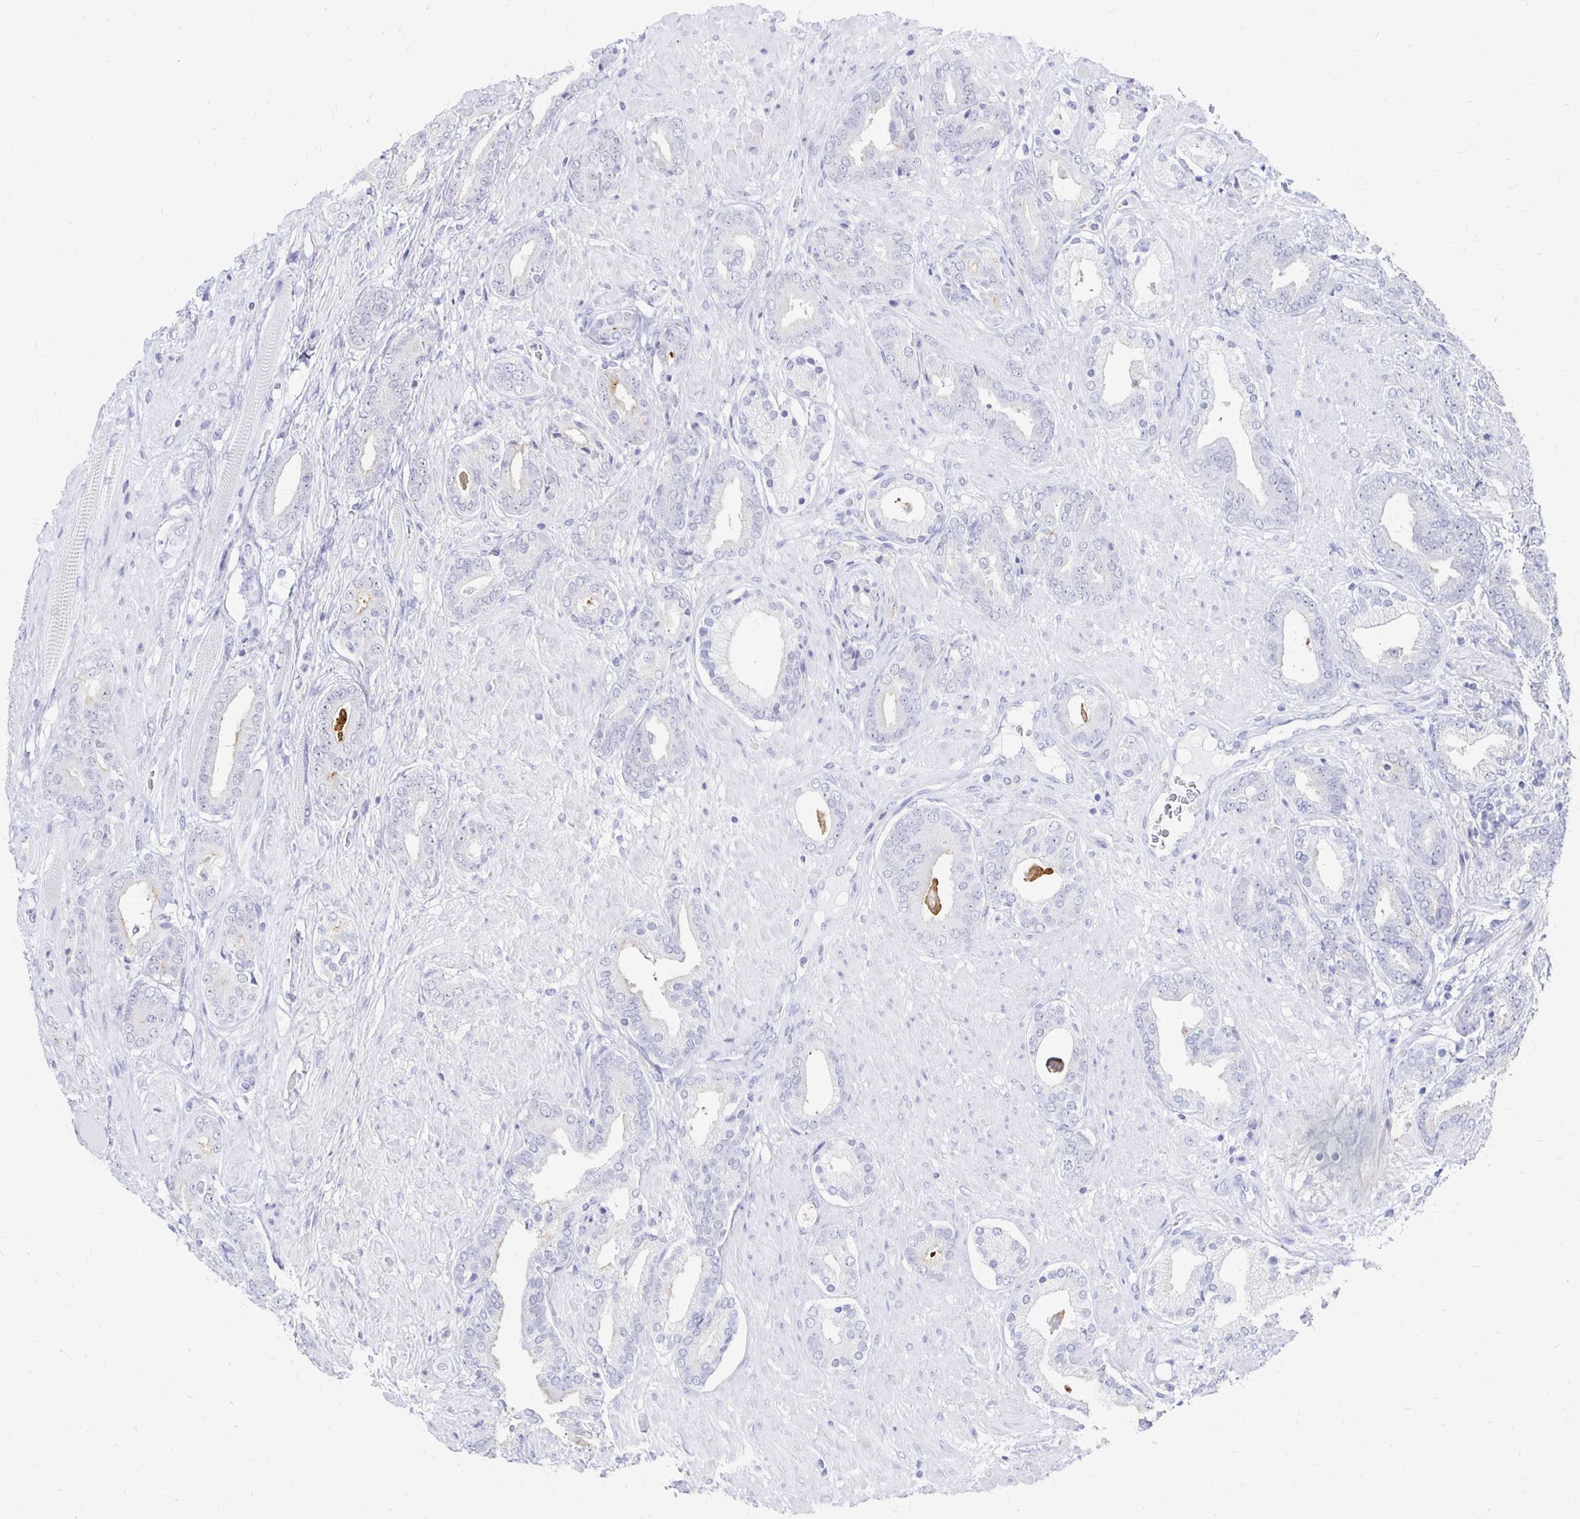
{"staining": {"intensity": "negative", "quantity": "none", "location": "none"}, "tissue": "prostate cancer", "cell_type": "Tumor cells", "image_type": "cancer", "snomed": [{"axis": "morphology", "description": "Adenocarcinoma, High grade"}, {"axis": "topography", "description": "Prostate"}], "caption": "Tumor cells are negative for protein expression in human prostate adenocarcinoma (high-grade).", "gene": "SYT2", "patient": {"sex": "male", "age": 56}}